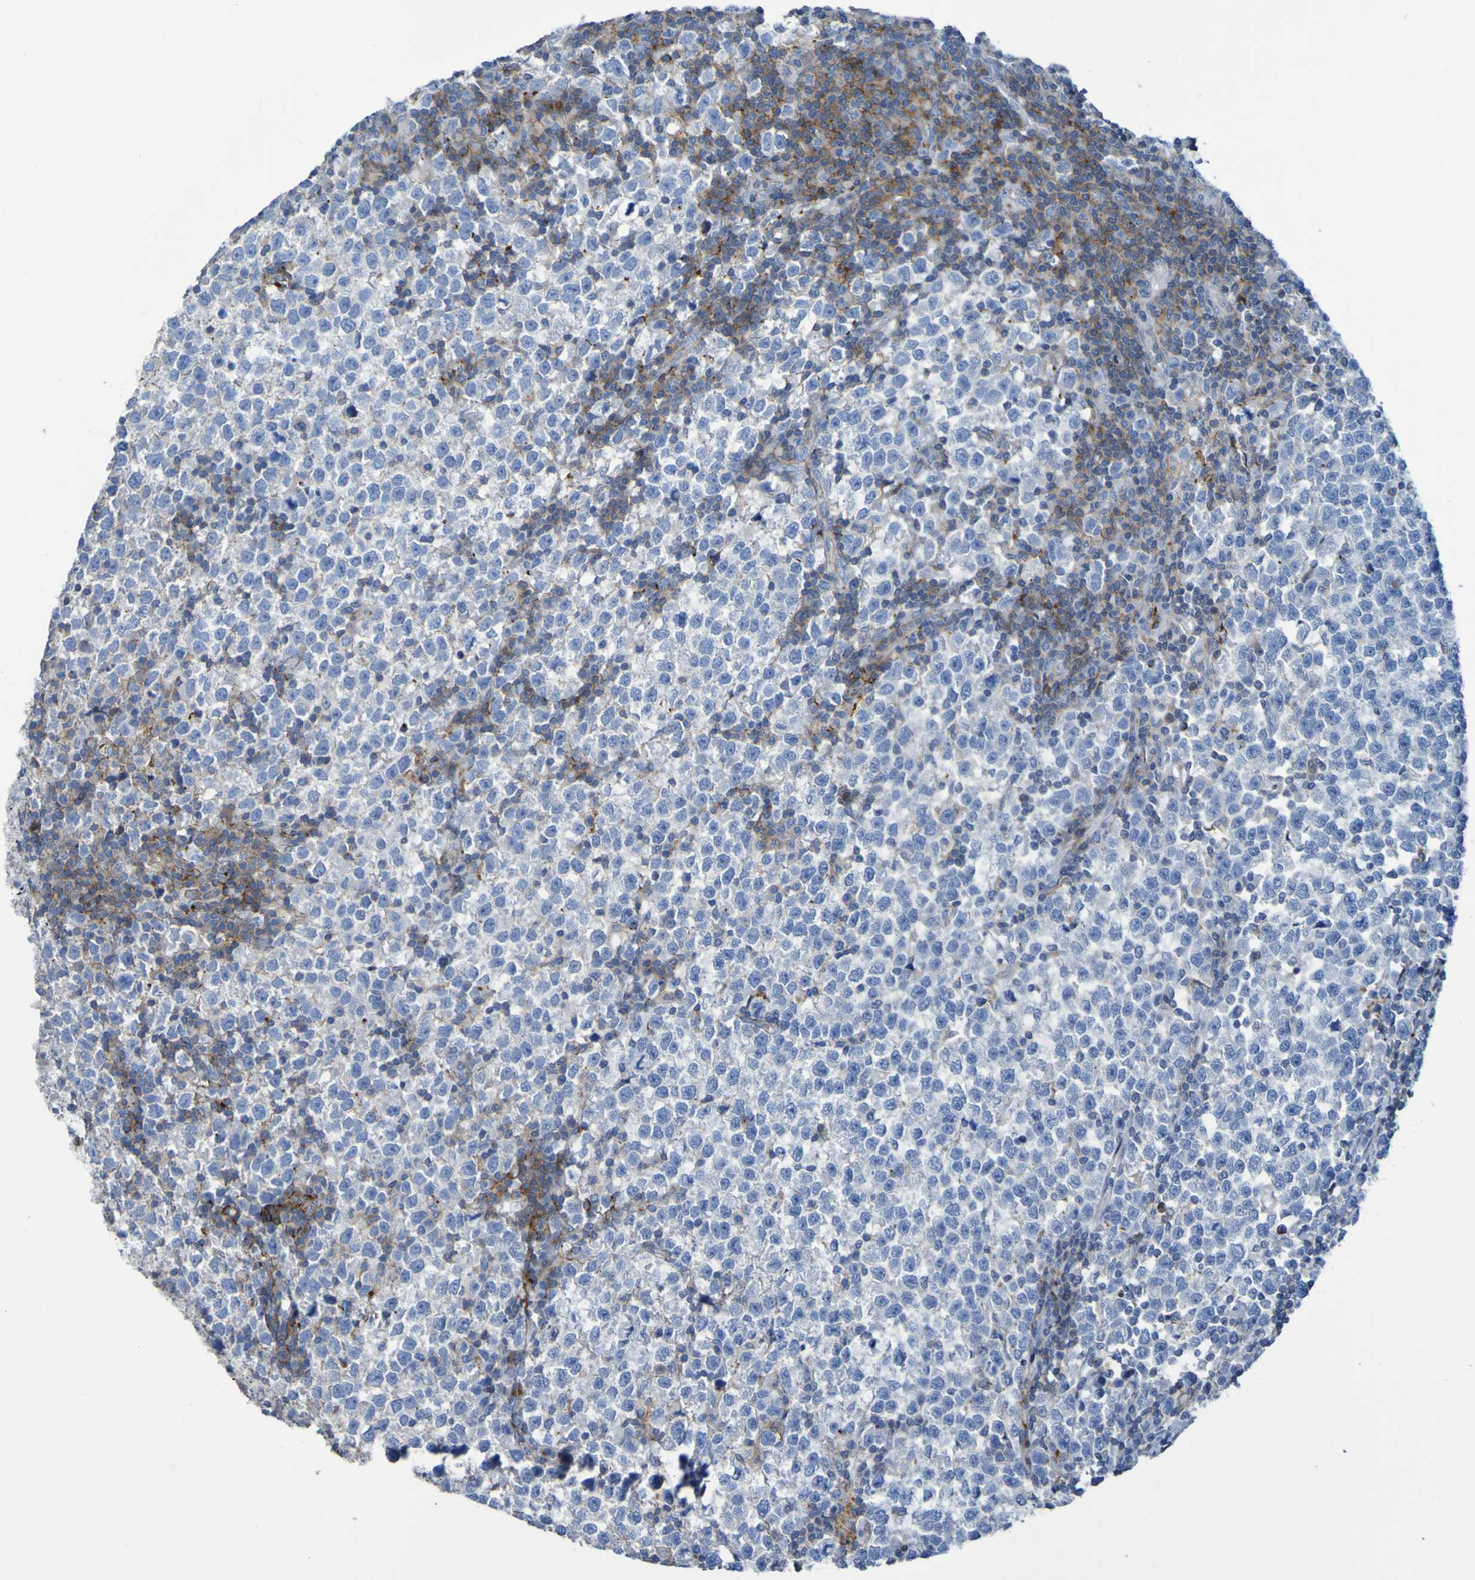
{"staining": {"intensity": "negative", "quantity": "none", "location": "none"}, "tissue": "testis cancer", "cell_type": "Tumor cells", "image_type": "cancer", "snomed": [{"axis": "morphology", "description": "Seminoma, NOS"}, {"axis": "topography", "description": "Testis"}], "caption": "Immunohistochemical staining of human seminoma (testis) reveals no significant expression in tumor cells.", "gene": "RNF182", "patient": {"sex": "male", "age": 43}}